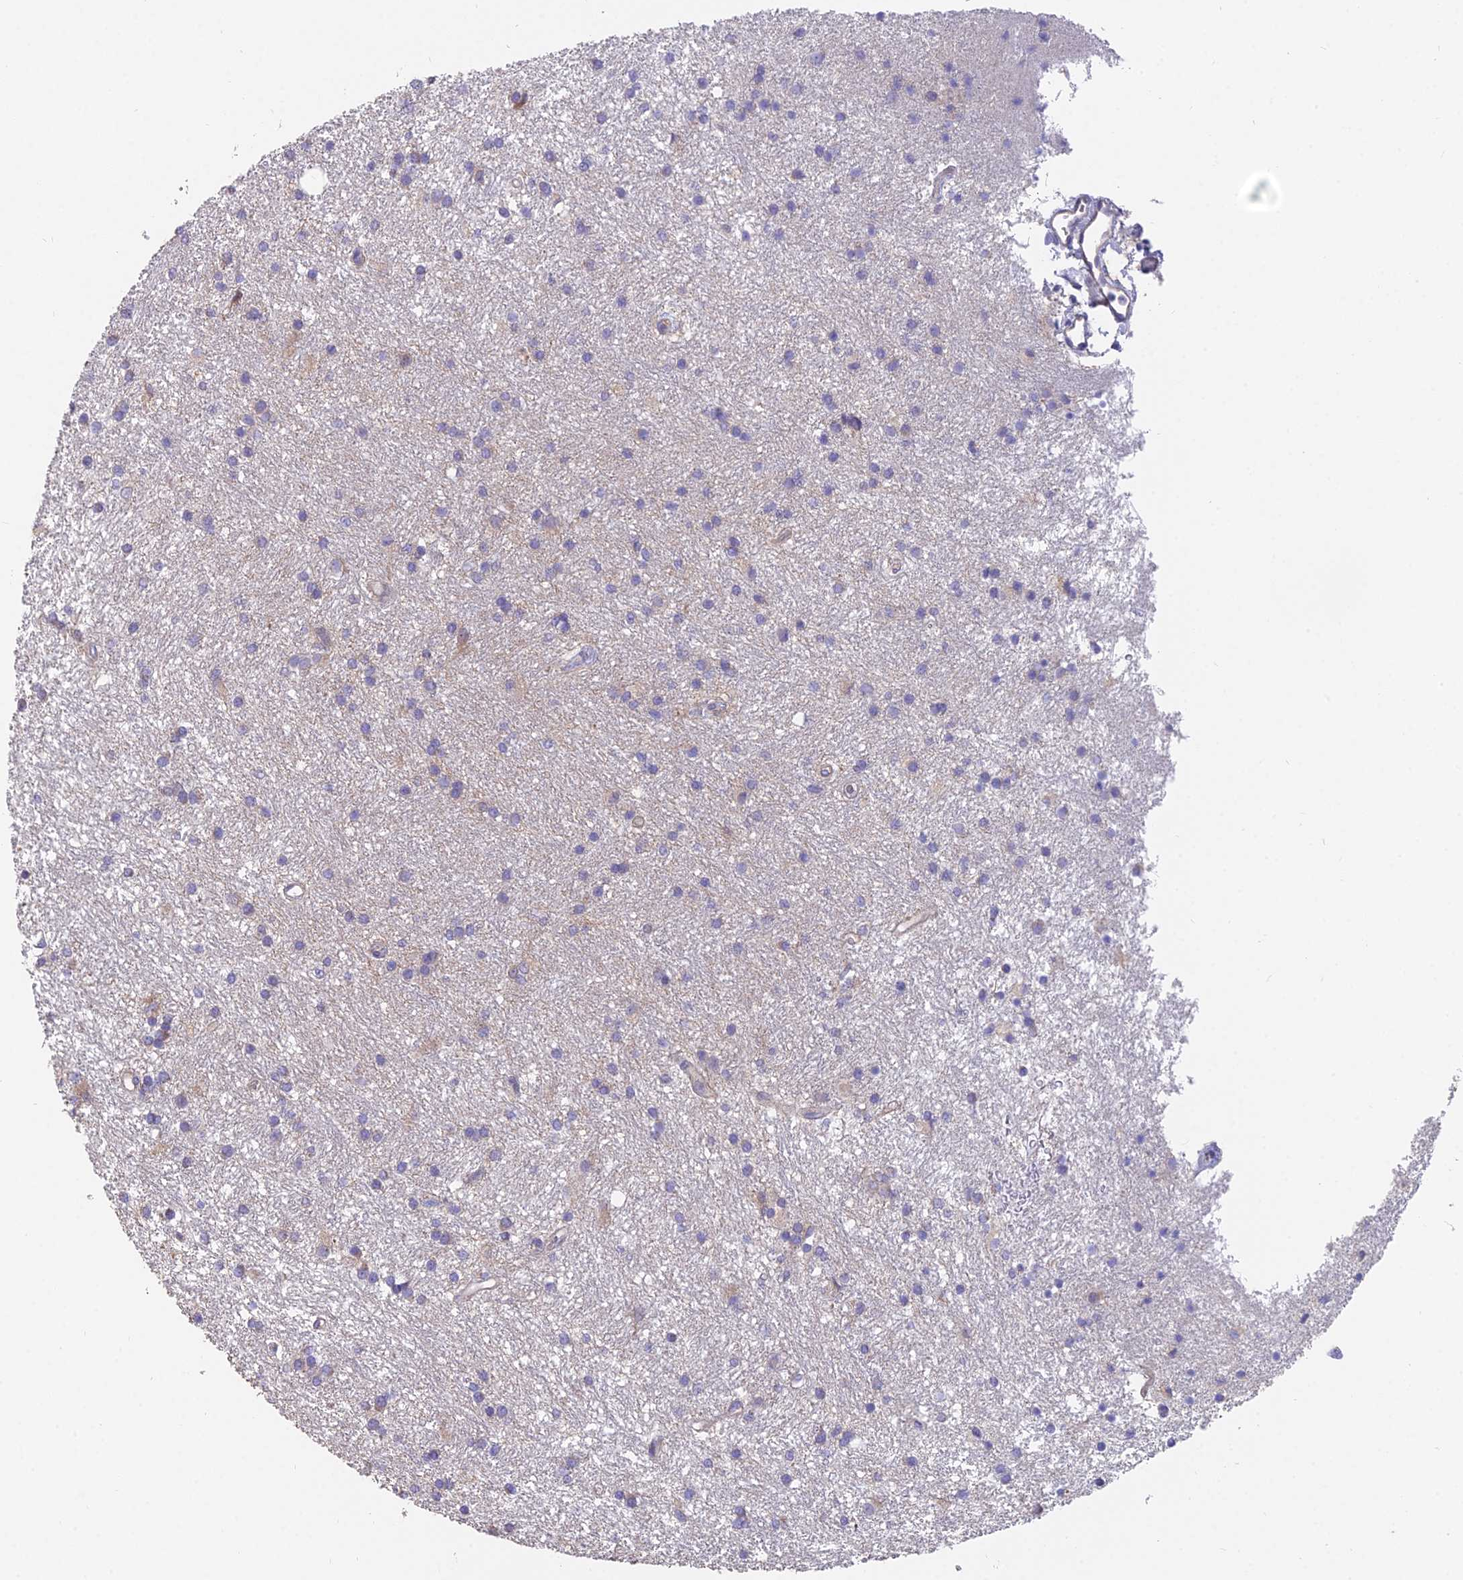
{"staining": {"intensity": "negative", "quantity": "none", "location": "none"}, "tissue": "glioma", "cell_type": "Tumor cells", "image_type": "cancer", "snomed": [{"axis": "morphology", "description": "Glioma, malignant, High grade"}, {"axis": "topography", "description": "Brain"}], "caption": "This is a micrograph of IHC staining of glioma, which shows no staining in tumor cells. (DAB (3,3'-diaminobenzidine) IHC, high magnification).", "gene": "FAM168B", "patient": {"sex": "male", "age": 77}}